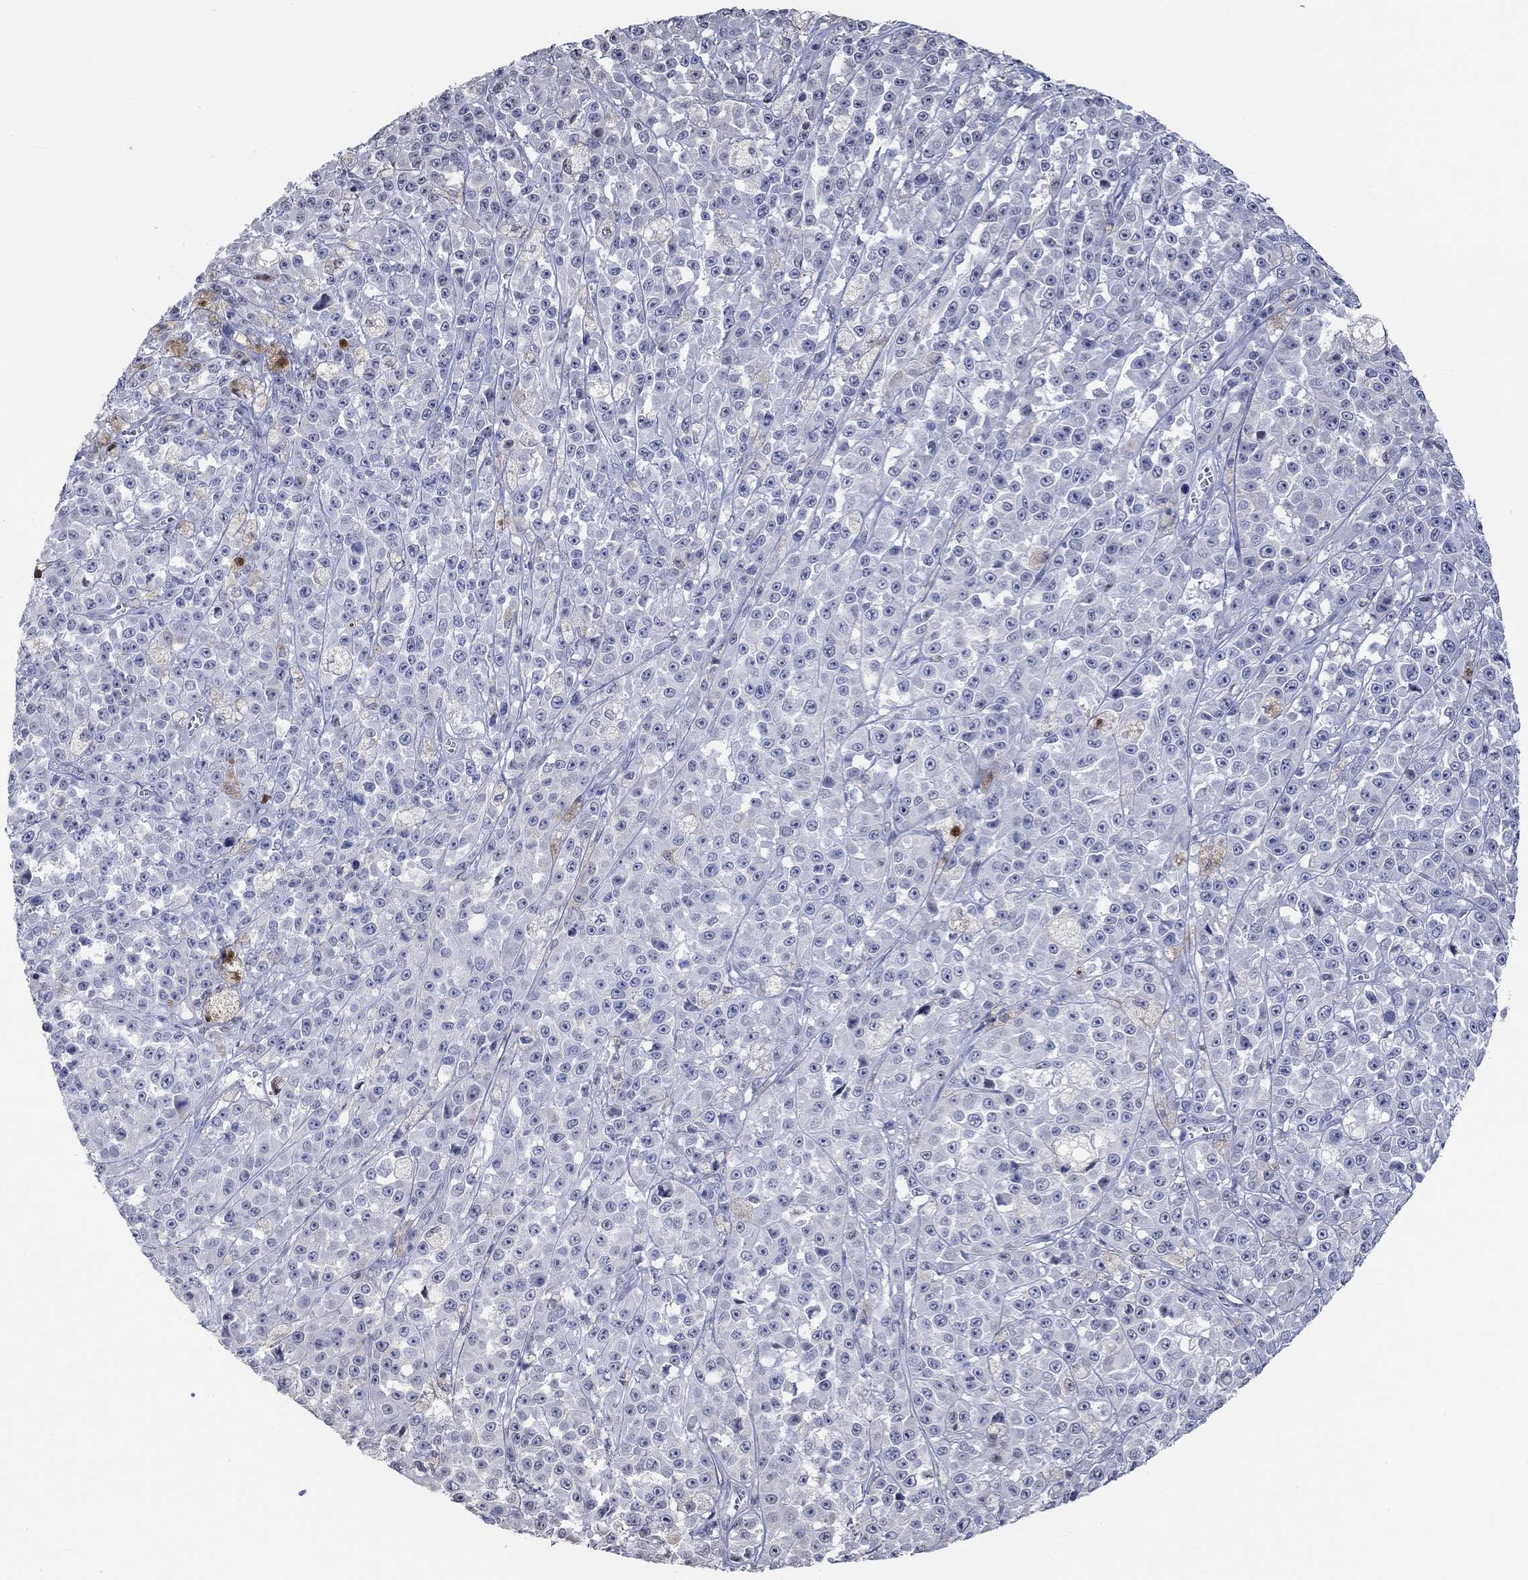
{"staining": {"intensity": "negative", "quantity": "none", "location": "none"}, "tissue": "melanoma", "cell_type": "Tumor cells", "image_type": "cancer", "snomed": [{"axis": "morphology", "description": "Malignant melanoma, NOS"}, {"axis": "topography", "description": "Skin"}], "caption": "A histopathology image of human melanoma is negative for staining in tumor cells.", "gene": "PNMA5", "patient": {"sex": "female", "age": 58}}